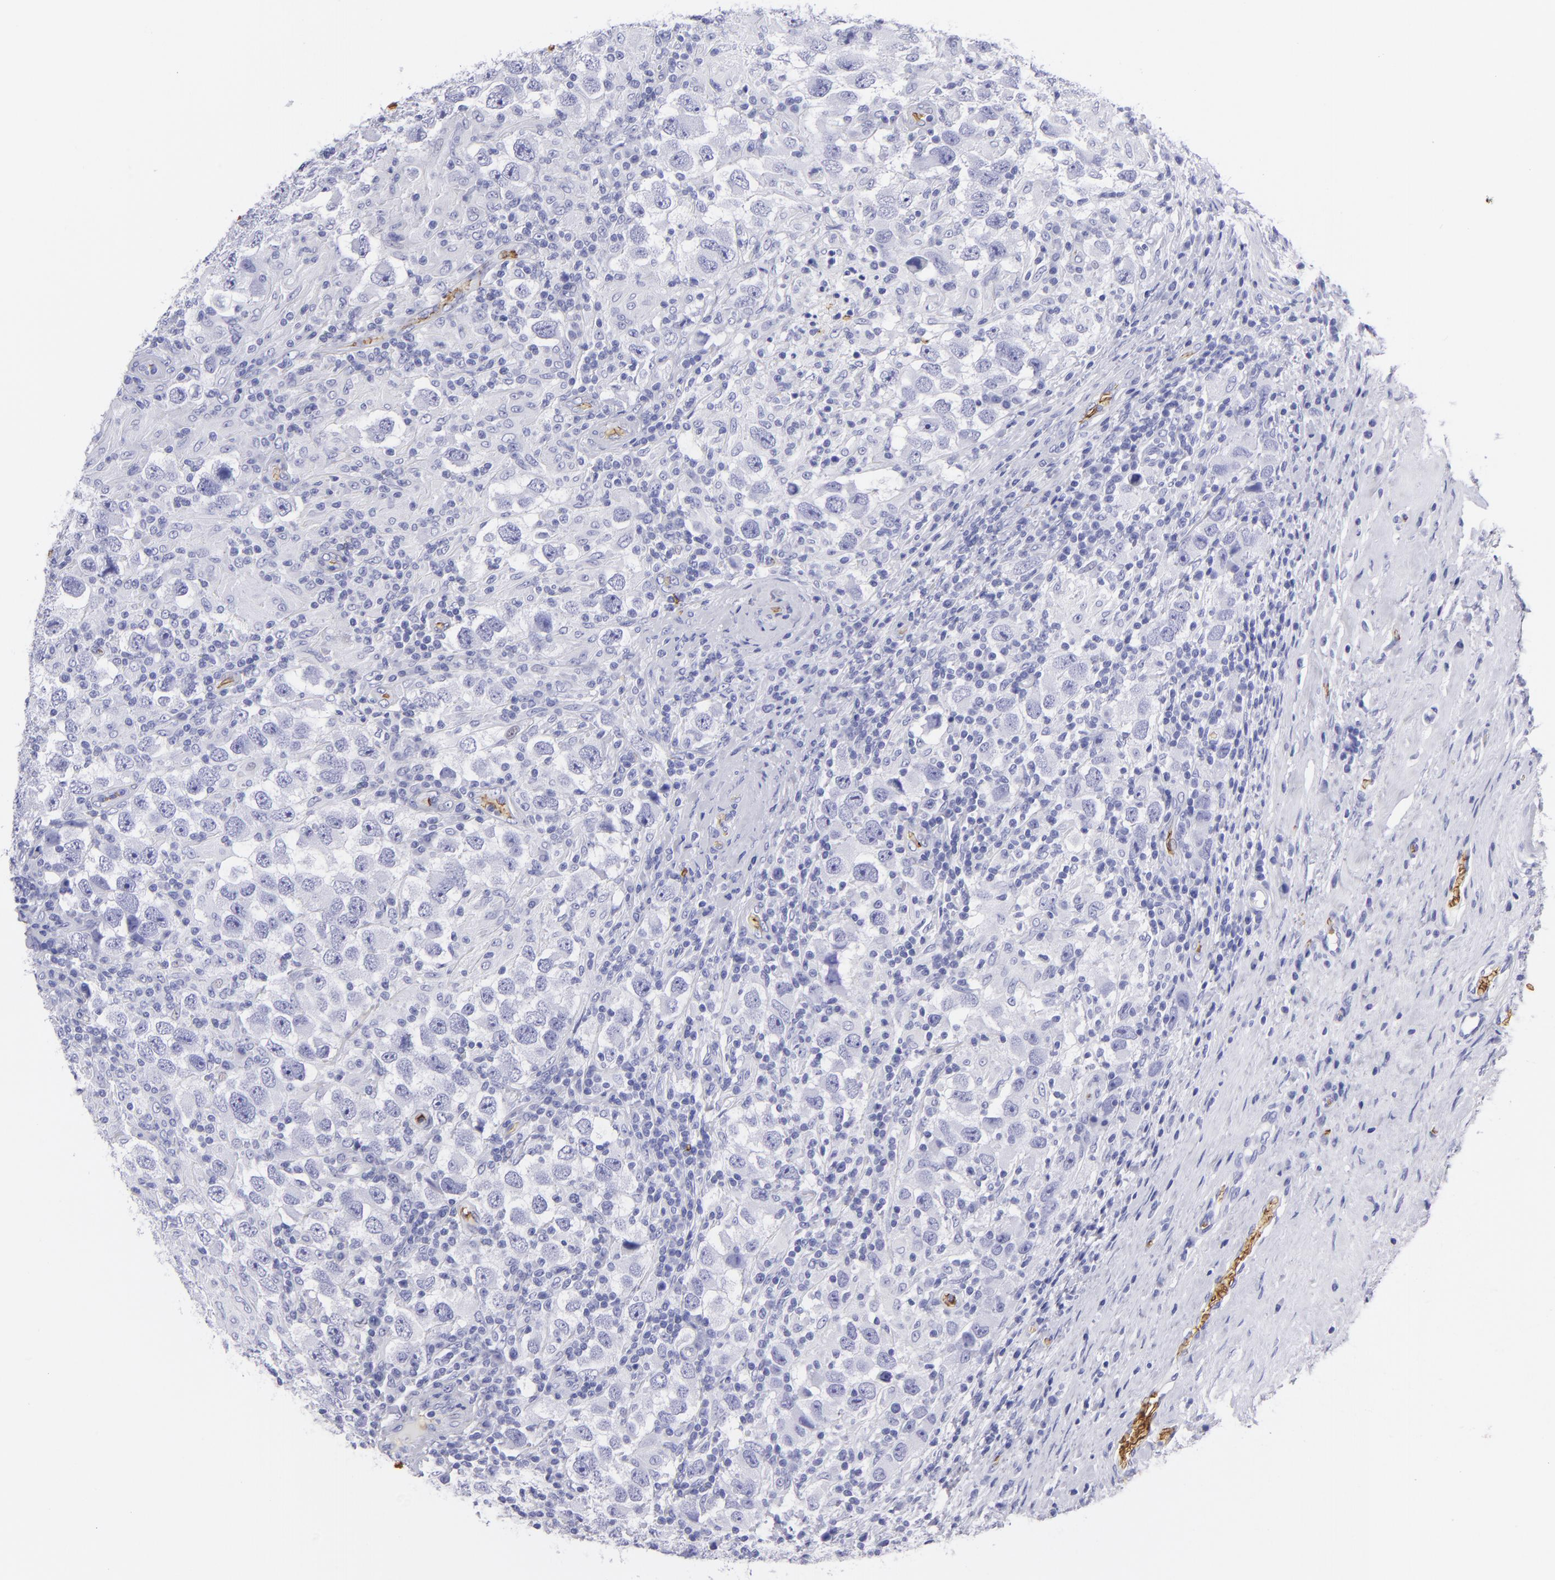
{"staining": {"intensity": "negative", "quantity": "none", "location": "none"}, "tissue": "testis cancer", "cell_type": "Tumor cells", "image_type": "cancer", "snomed": [{"axis": "morphology", "description": "Carcinoma, Embryonal, NOS"}, {"axis": "topography", "description": "Testis"}], "caption": "A histopathology image of human testis cancer is negative for staining in tumor cells.", "gene": "GYPA", "patient": {"sex": "male", "age": 21}}